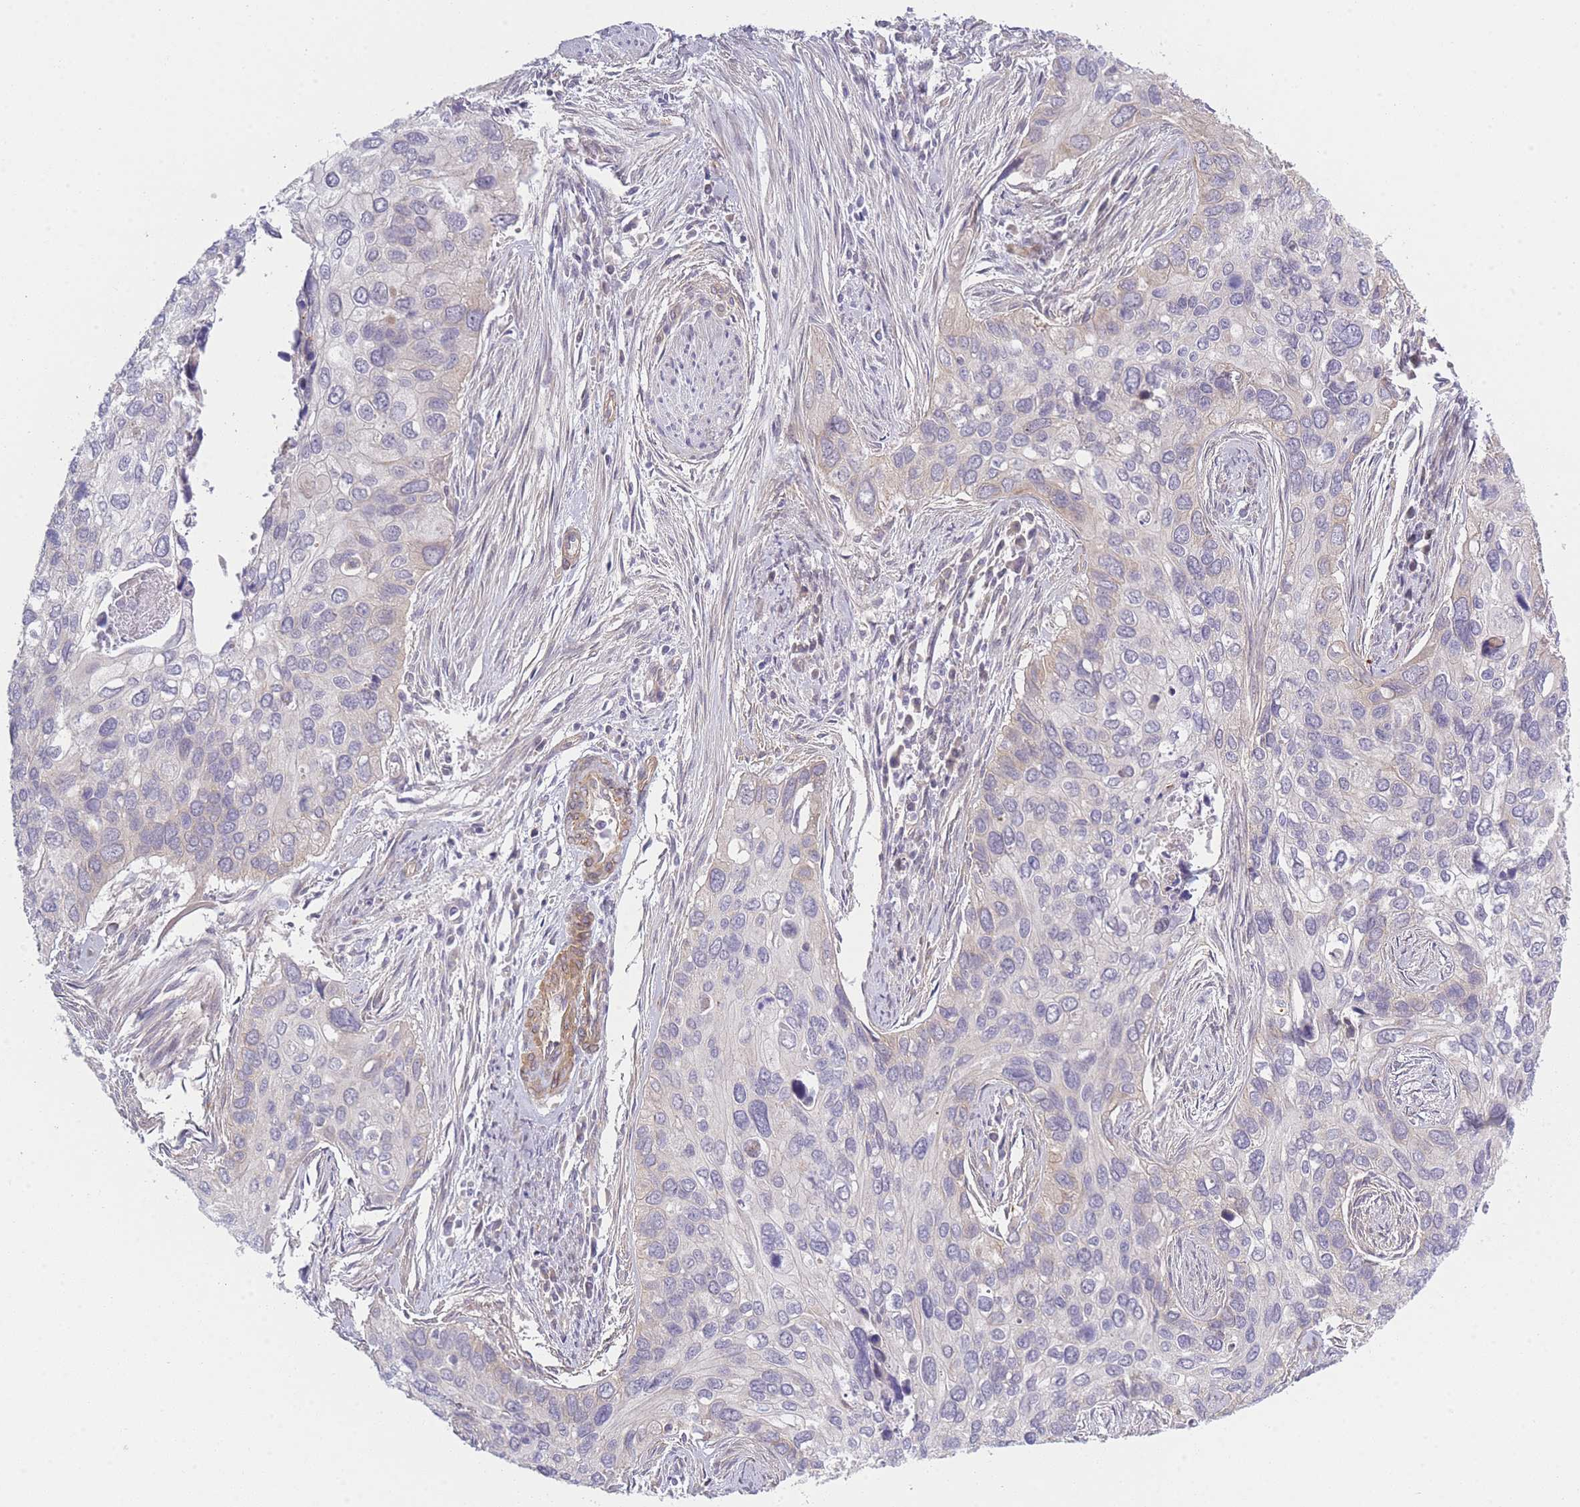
{"staining": {"intensity": "weak", "quantity": "<25%", "location": "cytoplasmic/membranous"}, "tissue": "cervical cancer", "cell_type": "Tumor cells", "image_type": "cancer", "snomed": [{"axis": "morphology", "description": "Squamous cell carcinoma, NOS"}, {"axis": "topography", "description": "Cervix"}], "caption": "This micrograph is of cervical cancer stained with immunohistochemistry to label a protein in brown with the nuclei are counter-stained blue. There is no positivity in tumor cells.", "gene": "SLC7A6", "patient": {"sex": "female", "age": 55}}